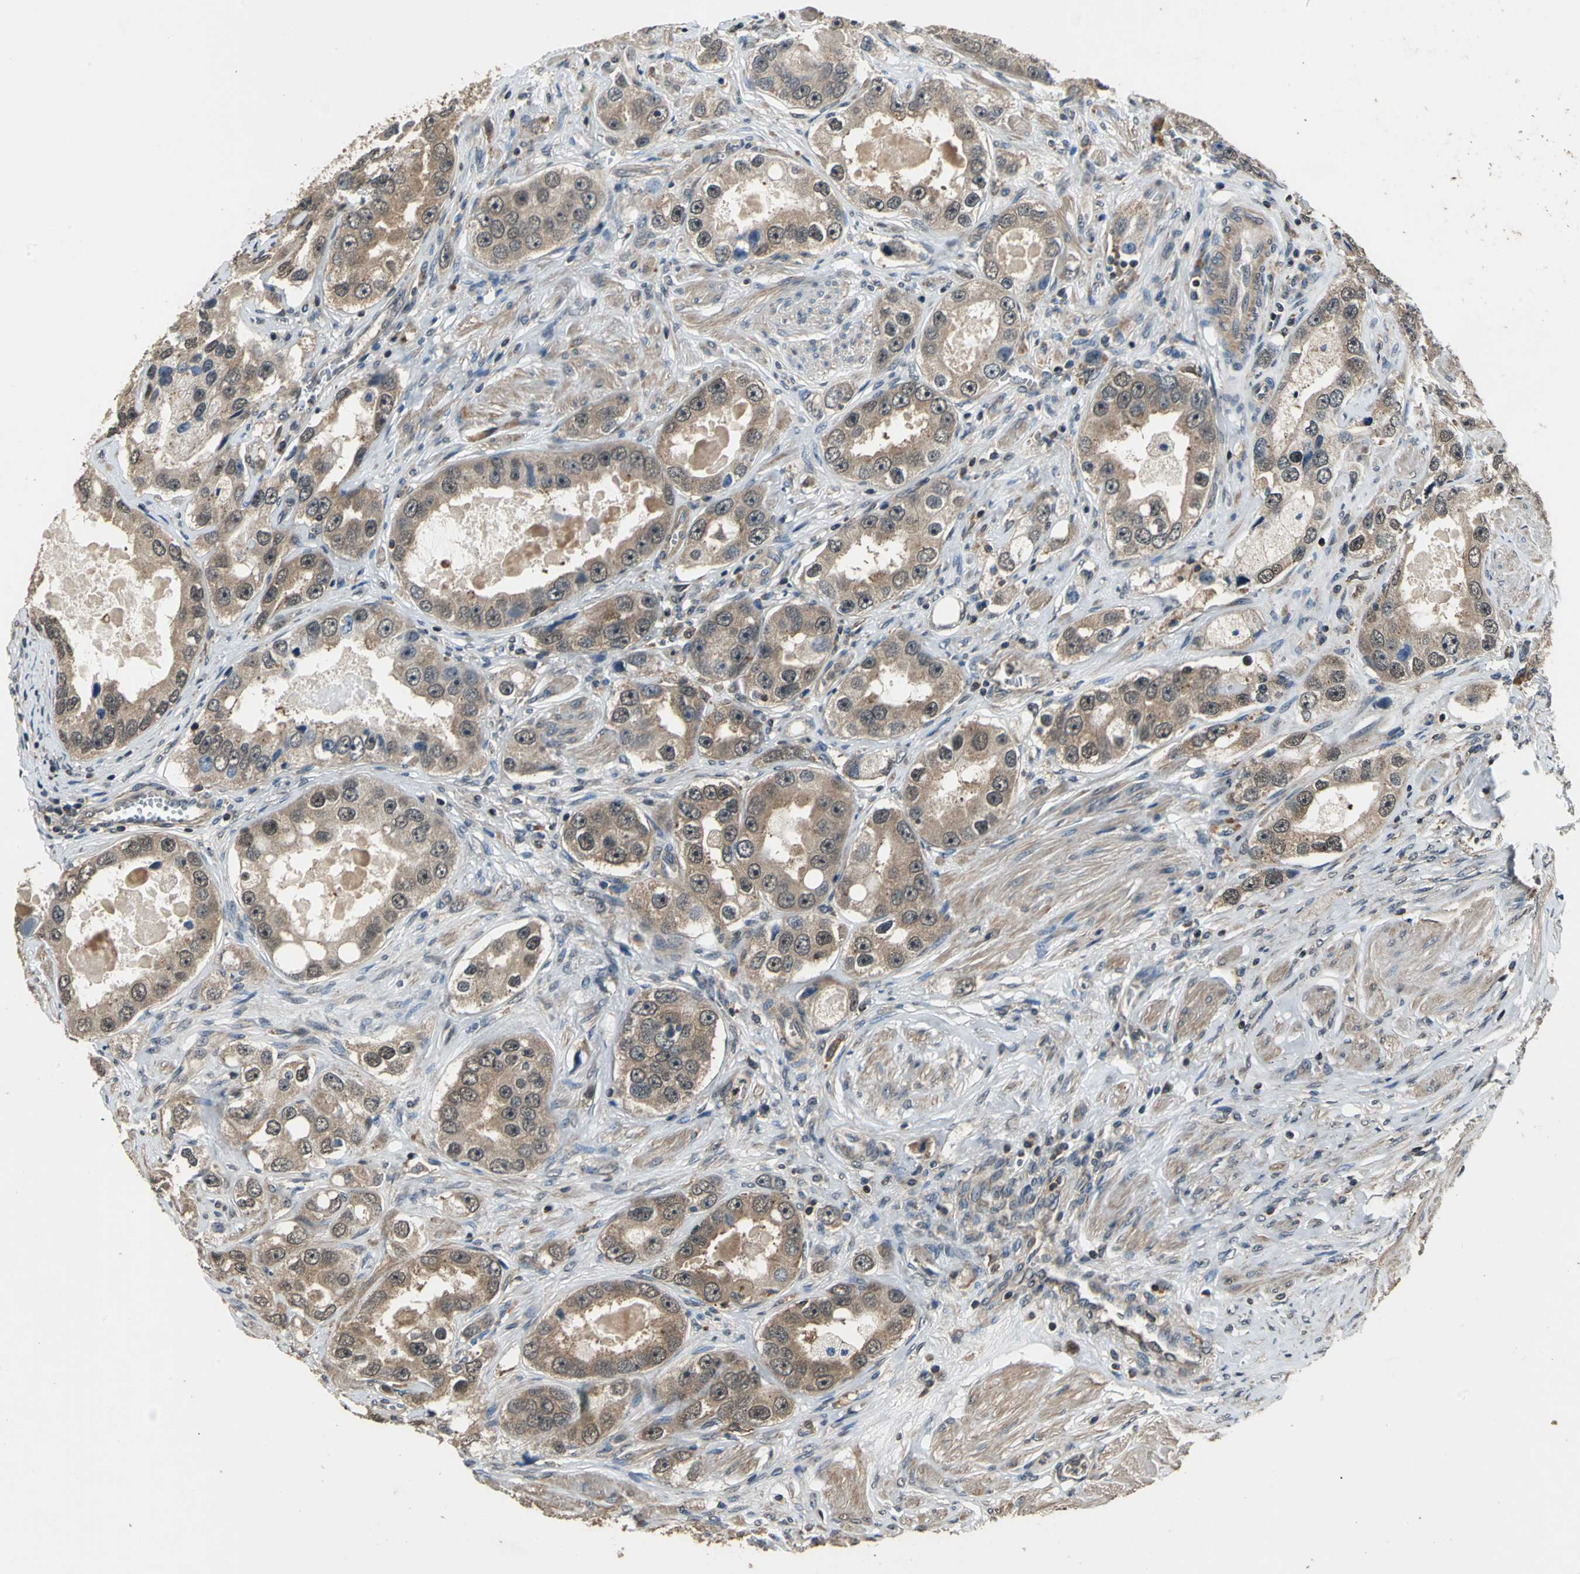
{"staining": {"intensity": "moderate", "quantity": ">75%", "location": "cytoplasmic/membranous"}, "tissue": "prostate cancer", "cell_type": "Tumor cells", "image_type": "cancer", "snomed": [{"axis": "morphology", "description": "Adenocarcinoma, High grade"}, {"axis": "topography", "description": "Prostate"}], "caption": "Immunohistochemical staining of prostate cancer displays medium levels of moderate cytoplasmic/membranous protein staining in approximately >75% of tumor cells.", "gene": "EIF2B2", "patient": {"sex": "male", "age": 63}}